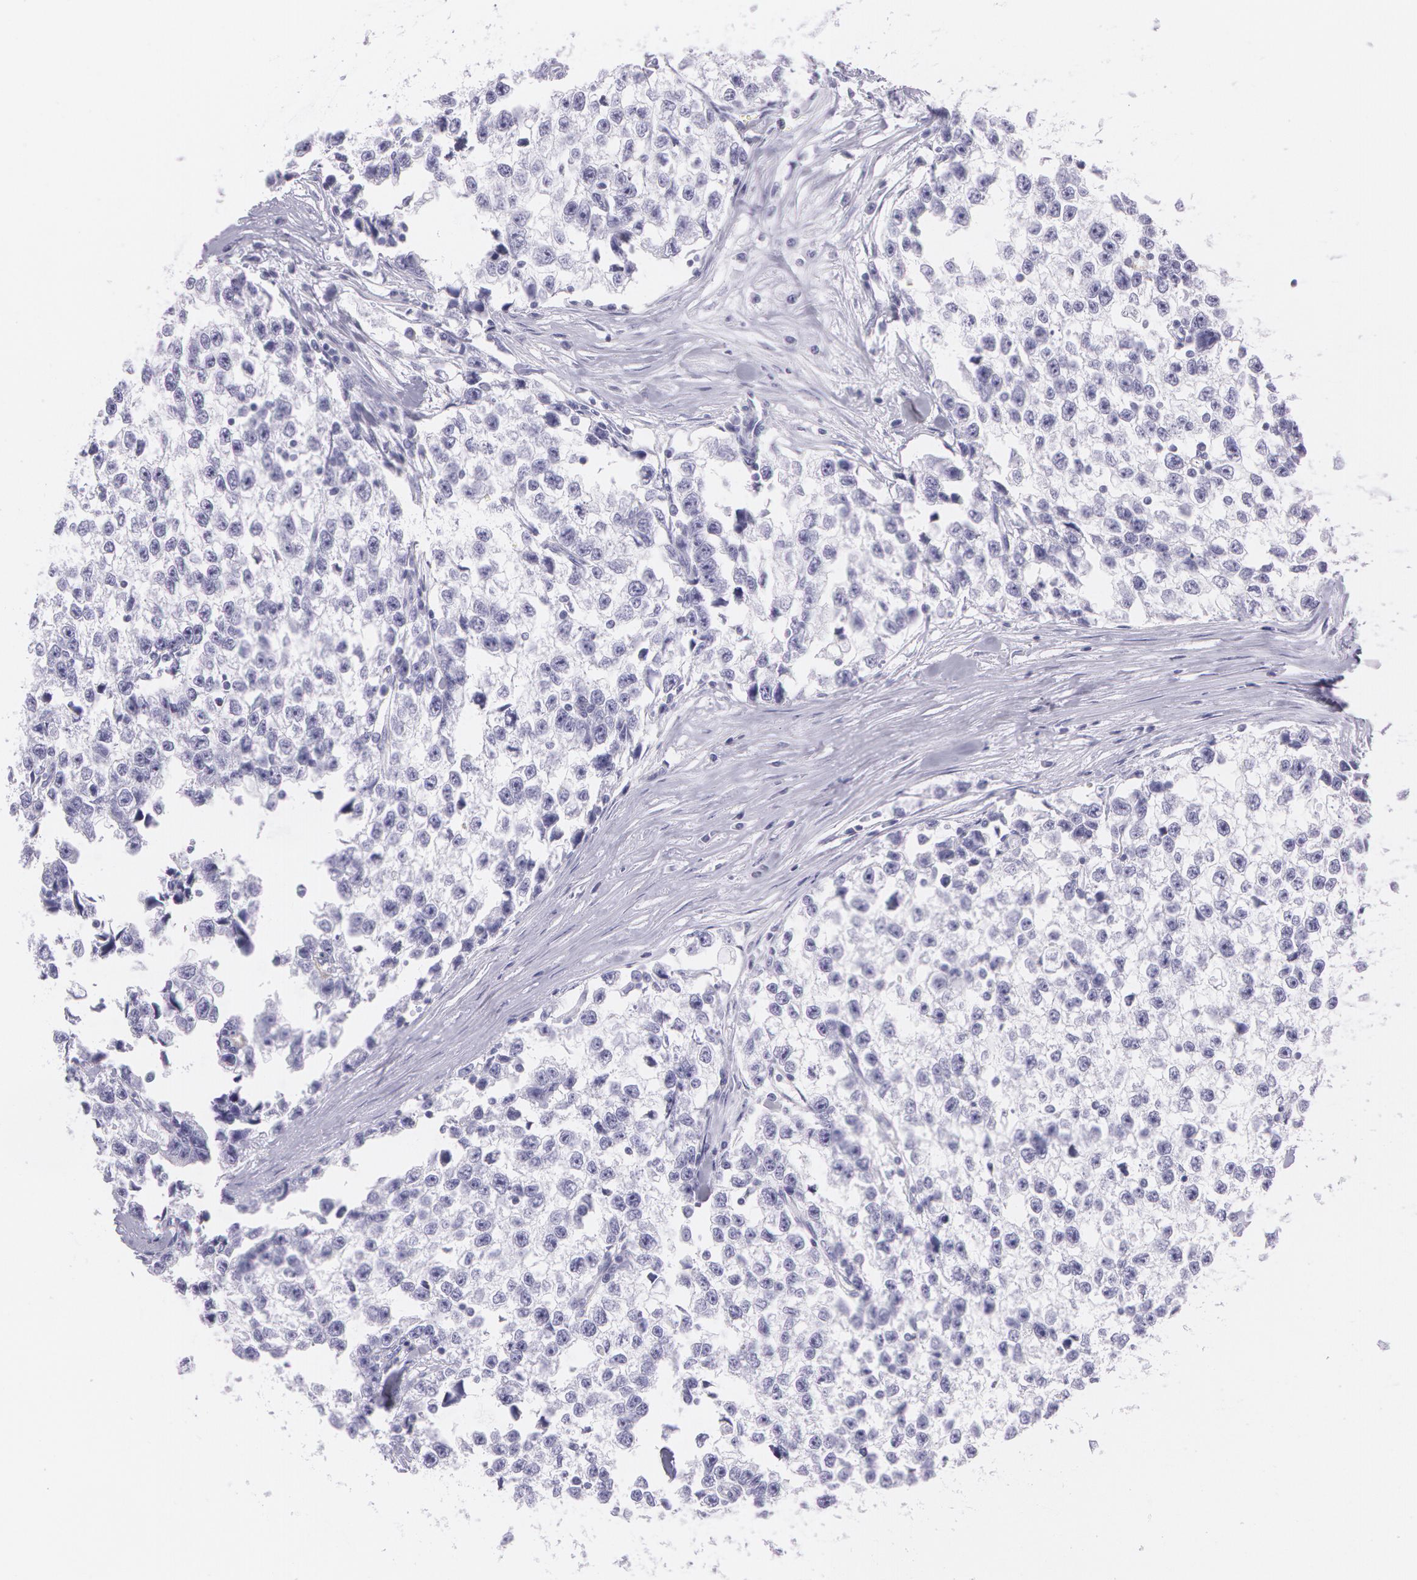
{"staining": {"intensity": "negative", "quantity": "none", "location": "none"}, "tissue": "testis cancer", "cell_type": "Tumor cells", "image_type": "cancer", "snomed": [{"axis": "morphology", "description": "Seminoma, NOS"}, {"axis": "morphology", "description": "Carcinoma, Embryonal, NOS"}, {"axis": "topography", "description": "Testis"}], "caption": "This histopathology image is of embryonal carcinoma (testis) stained with immunohistochemistry (IHC) to label a protein in brown with the nuclei are counter-stained blue. There is no staining in tumor cells.", "gene": "SNCG", "patient": {"sex": "male", "age": 30}}